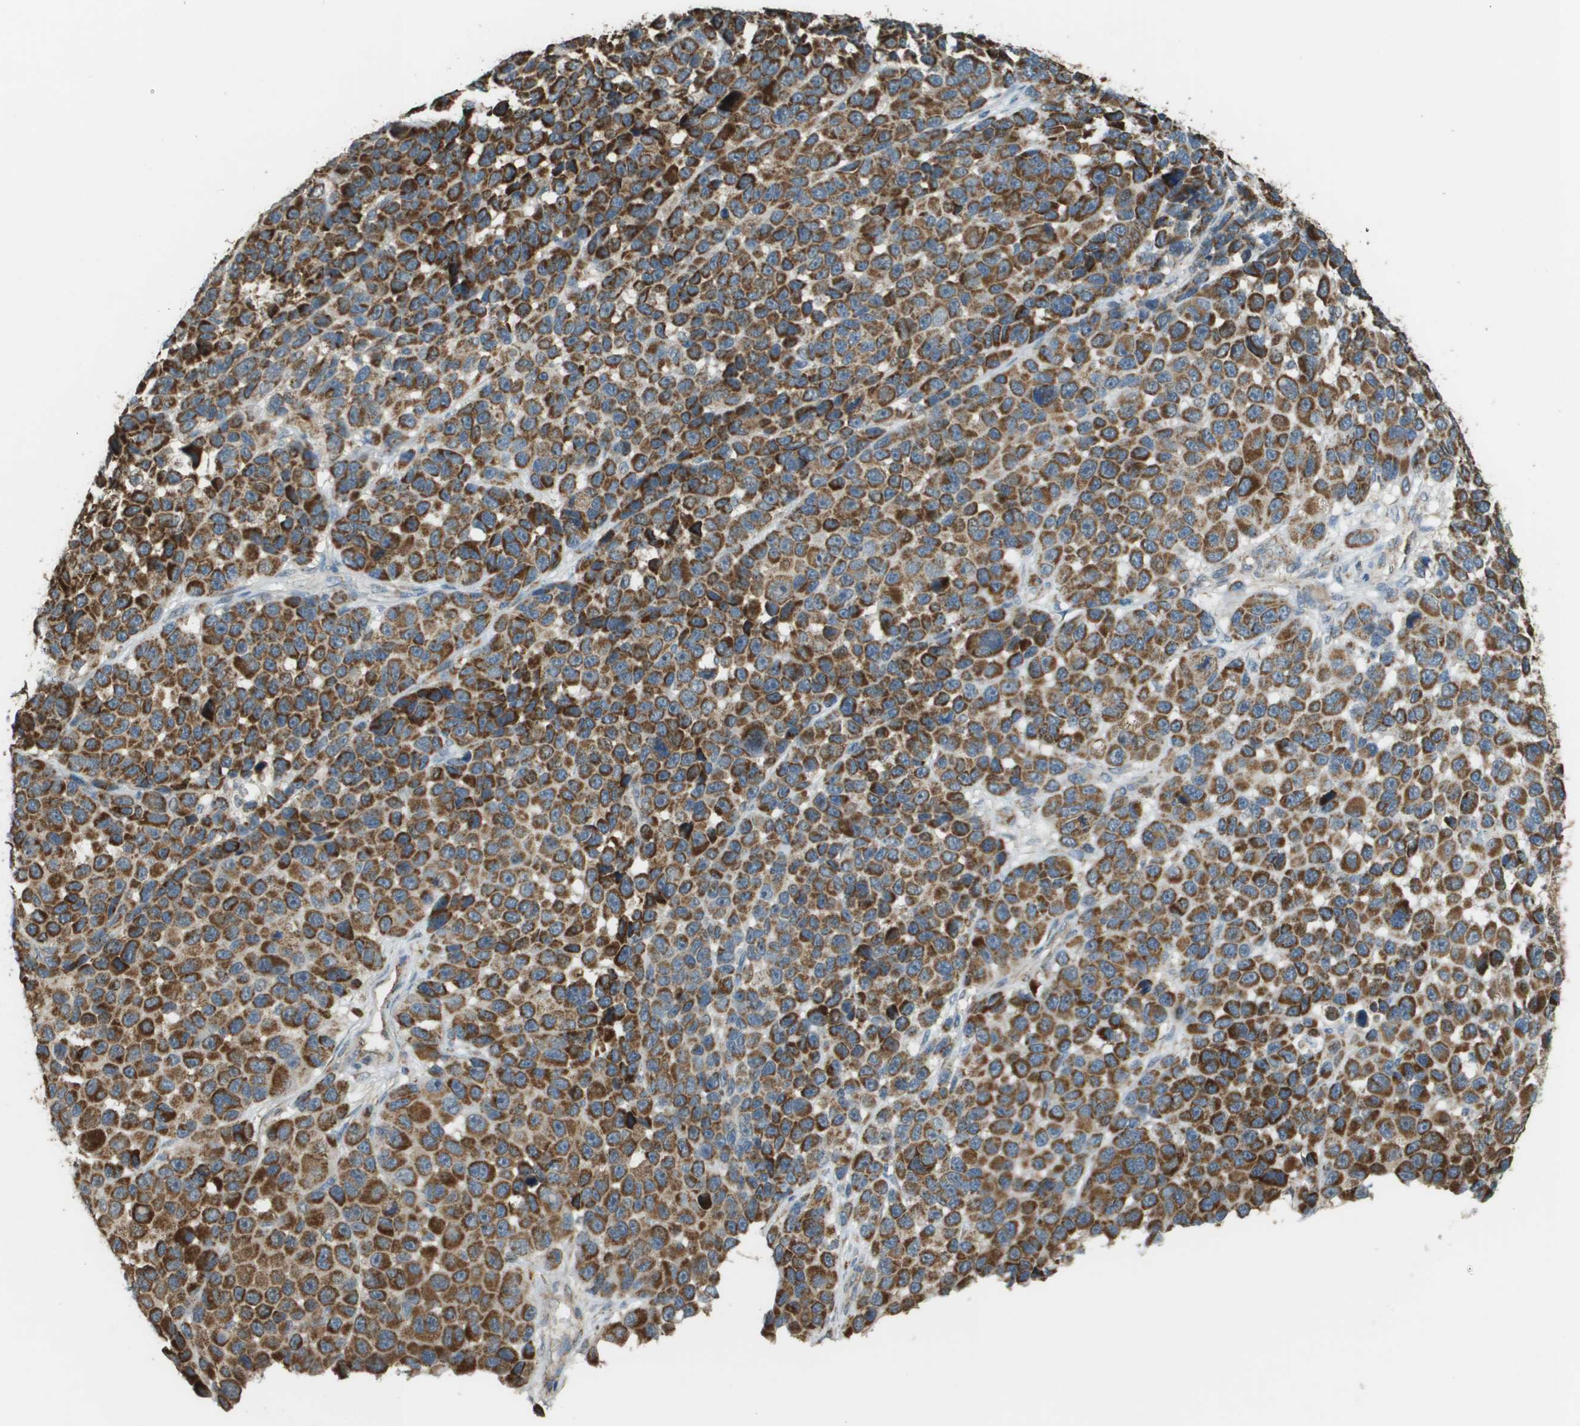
{"staining": {"intensity": "strong", "quantity": ">75%", "location": "cytoplasmic/membranous"}, "tissue": "melanoma", "cell_type": "Tumor cells", "image_type": "cancer", "snomed": [{"axis": "morphology", "description": "Malignant melanoma, NOS"}, {"axis": "topography", "description": "Skin"}], "caption": "Protein expression analysis of human malignant melanoma reveals strong cytoplasmic/membranous positivity in approximately >75% of tumor cells.", "gene": "FH", "patient": {"sex": "male", "age": 53}}